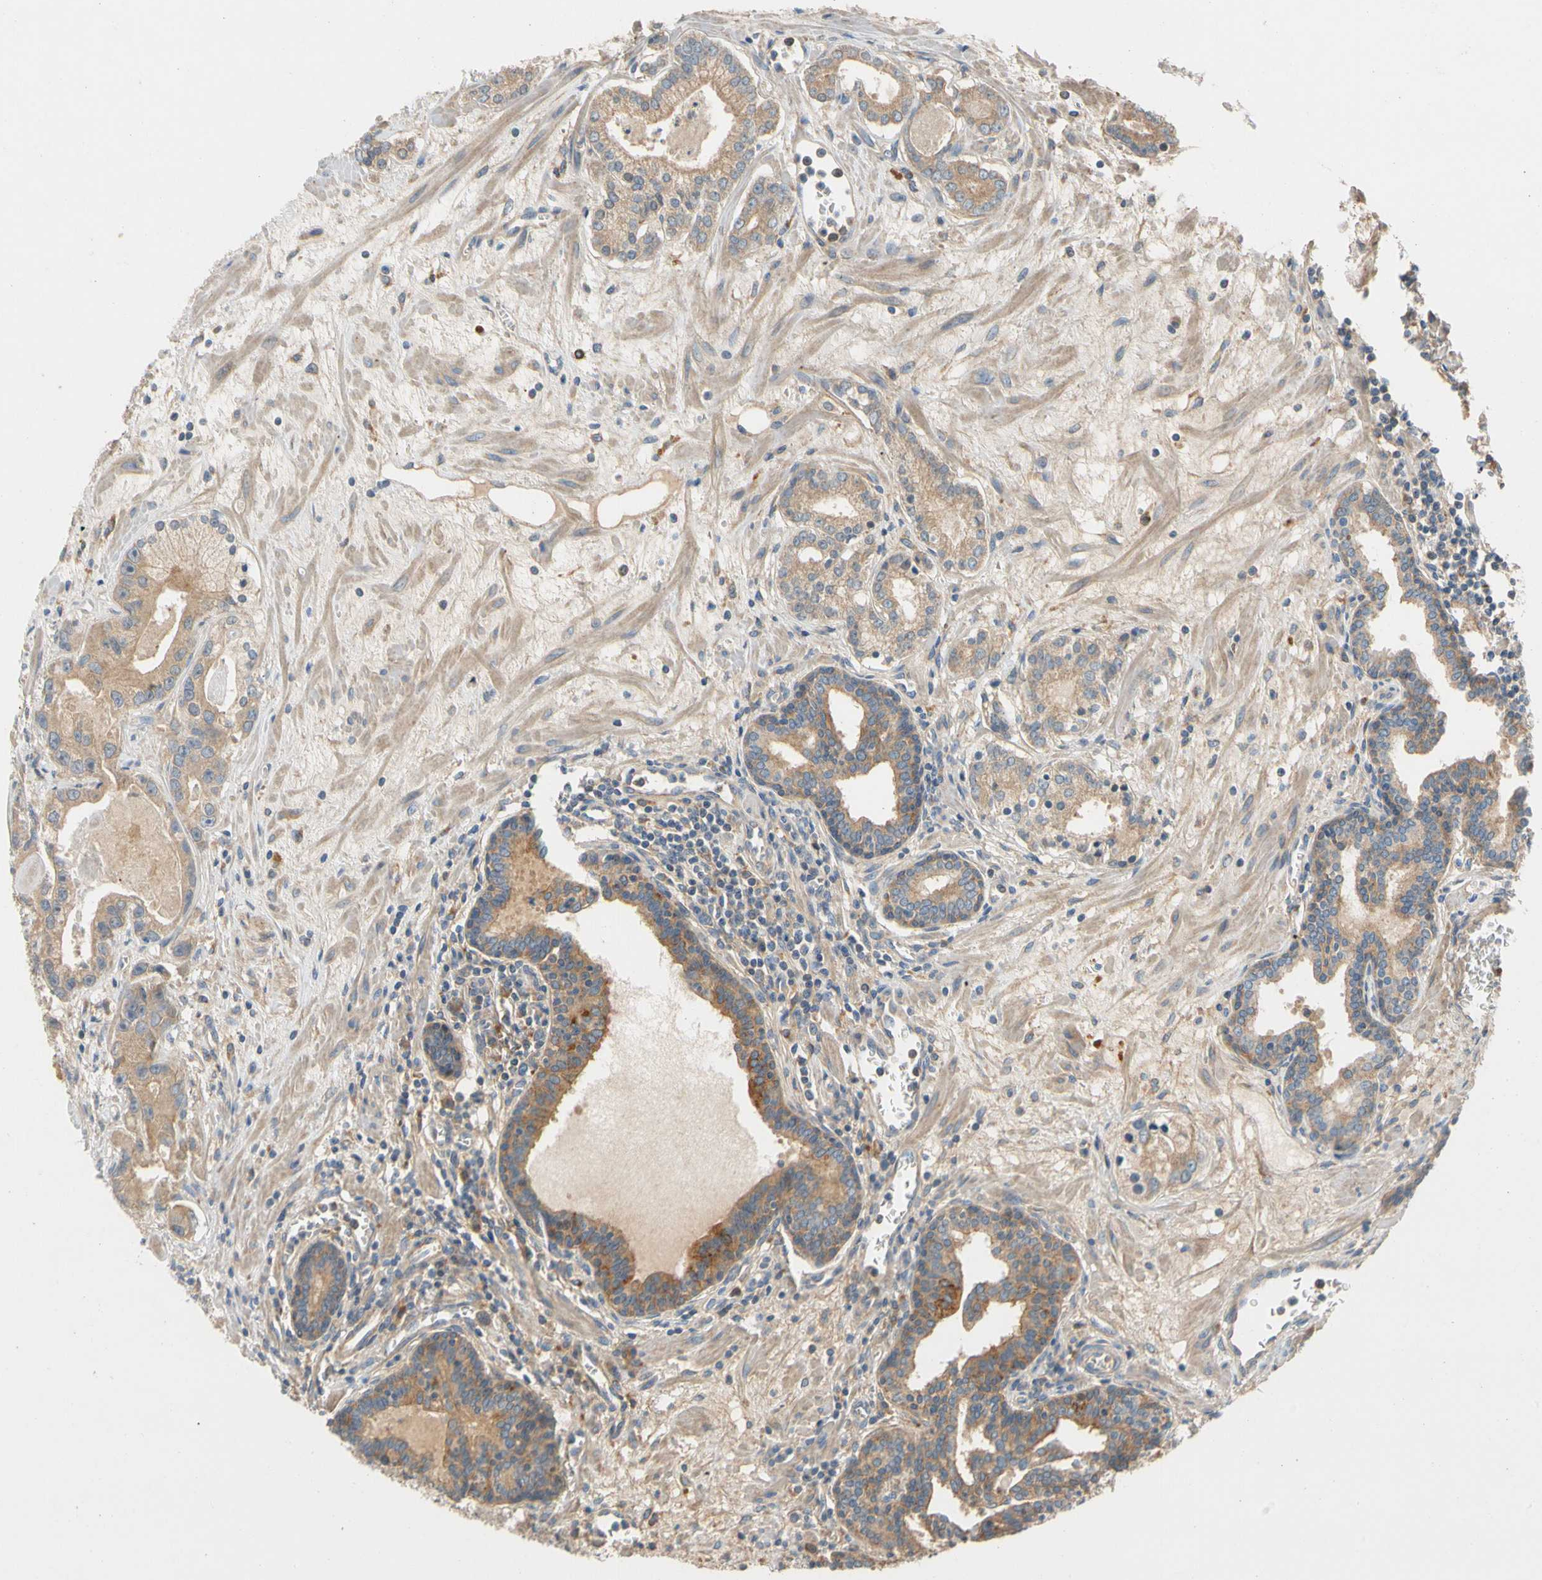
{"staining": {"intensity": "weak", "quantity": ">75%", "location": "cytoplasmic/membranous"}, "tissue": "prostate cancer", "cell_type": "Tumor cells", "image_type": "cancer", "snomed": [{"axis": "morphology", "description": "Adenocarcinoma, Low grade"}, {"axis": "topography", "description": "Prostate"}], "caption": "Weak cytoplasmic/membranous staining is identified in approximately >75% of tumor cells in adenocarcinoma (low-grade) (prostate).", "gene": "USP46", "patient": {"sex": "male", "age": 59}}